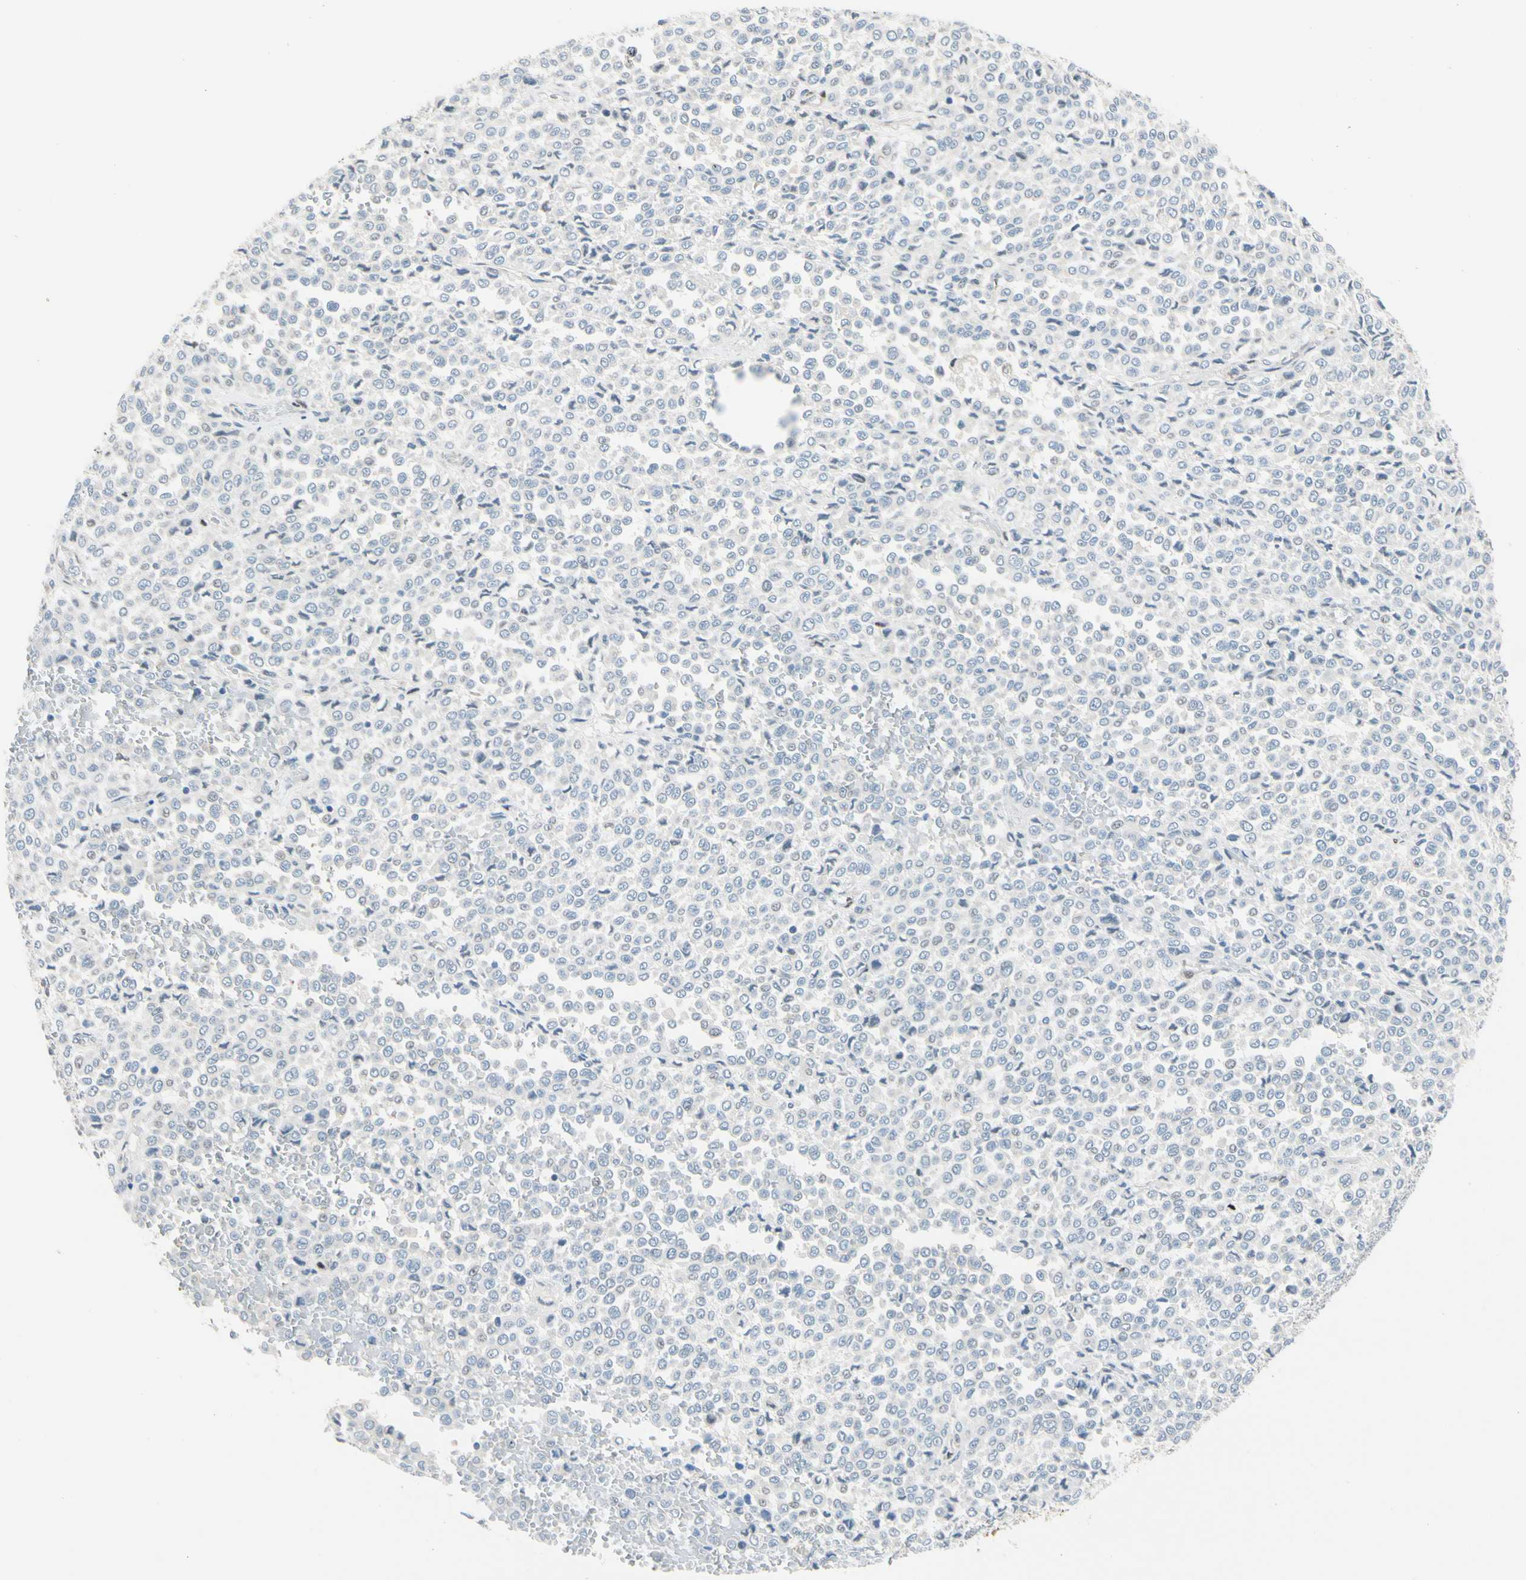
{"staining": {"intensity": "negative", "quantity": "none", "location": "none"}, "tissue": "melanoma", "cell_type": "Tumor cells", "image_type": "cancer", "snomed": [{"axis": "morphology", "description": "Malignant melanoma, Metastatic site"}, {"axis": "topography", "description": "Pancreas"}], "caption": "Protein analysis of malignant melanoma (metastatic site) reveals no significant expression in tumor cells. The staining was performed using DAB to visualize the protein expression in brown, while the nuclei were stained in blue with hematoxylin (Magnification: 20x).", "gene": "CFAP36", "patient": {"sex": "female", "age": 30}}